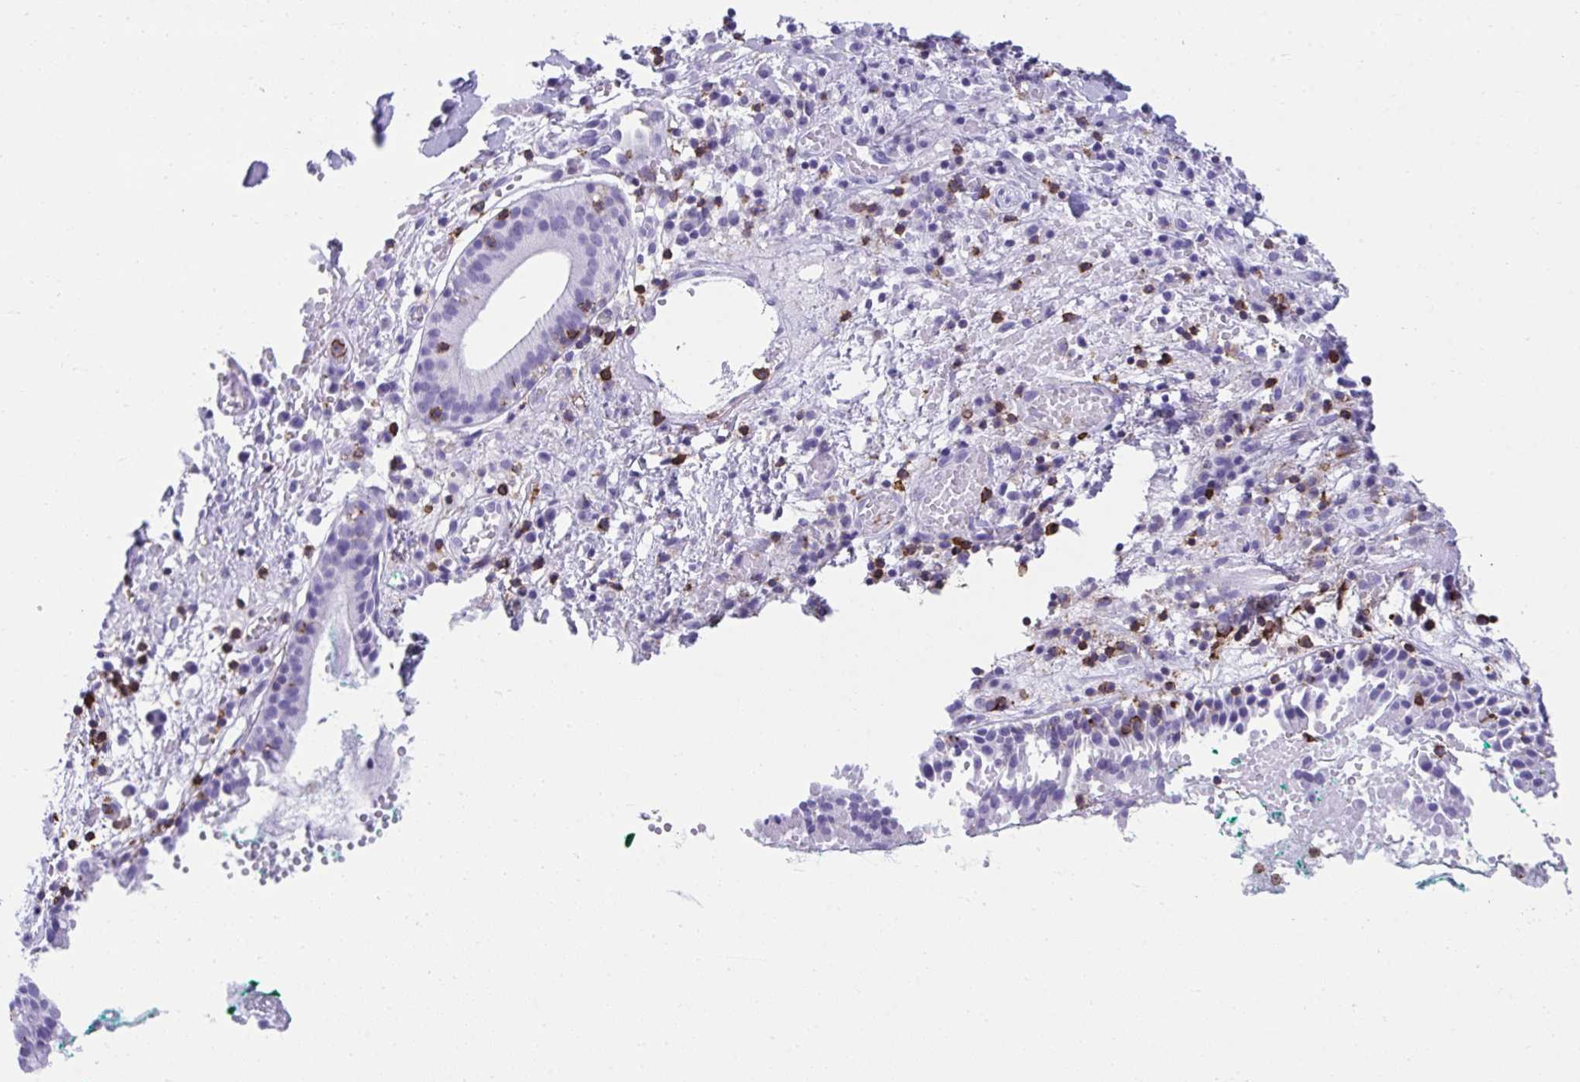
{"staining": {"intensity": "negative", "quantity": "none", "location": "none"}, "tissue": "nasopharynx", "cell_type": "Respiratory epithelial cells", "image_type": "normal", "snomed": [{"axis": "morphology", "description": "Normal tissue, NOS"}, {"axis": "morphology", "description": "Basal cell carcinoma"}, {"axis": "topography", "description": "Cartilage tissue"}, {"axis": "topography", "description": "Nasopharynx"}, {"axis": "topography", "description": "Oral tissue"}], "caption": "Respiratory epithelial cells are negative for brown protein staining in normal nasopharynx.", "gene": "SPN", "patient": {"sex": "female", "age": 77}}